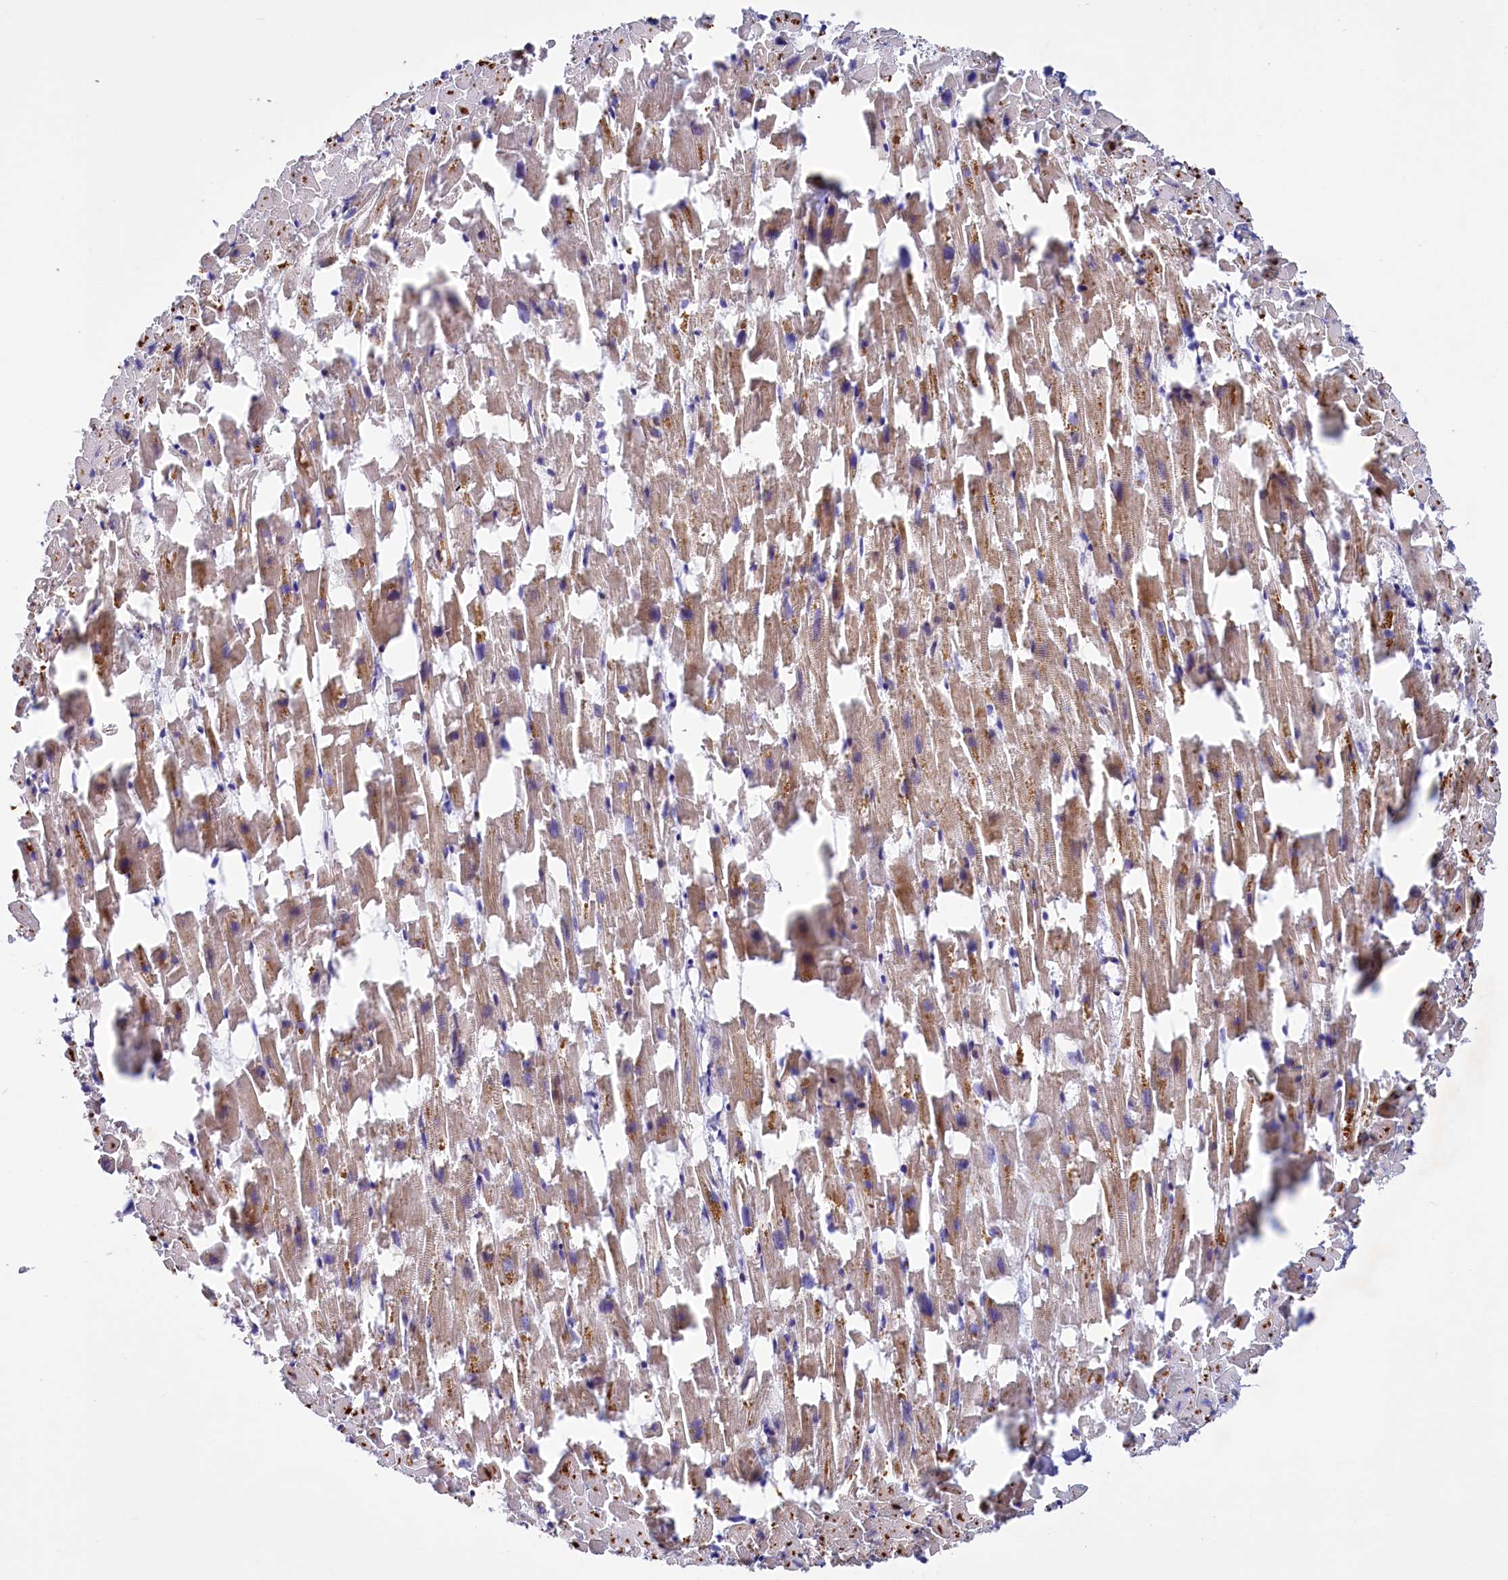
{"staining": {"intensity": "moderate", "quantity": ">75%", "location": "cytoplasmic/membranous"}, "tissue": "heart muscle", "cell_type": "Cardiomyocytes", "image_type": "normal", "snomed": [{"axis": "morphology", "description": "Normal tissue, NOS"}, {"axis": "topography", "description": "Heart"}], "caption": "Moderate cytoplasmic/membranous protein staining is seen in about >75% of cardiomyocytes in heart muscle.", "gene": "DYNC2H1", "patient": {"sex": "female", "age": 64}}